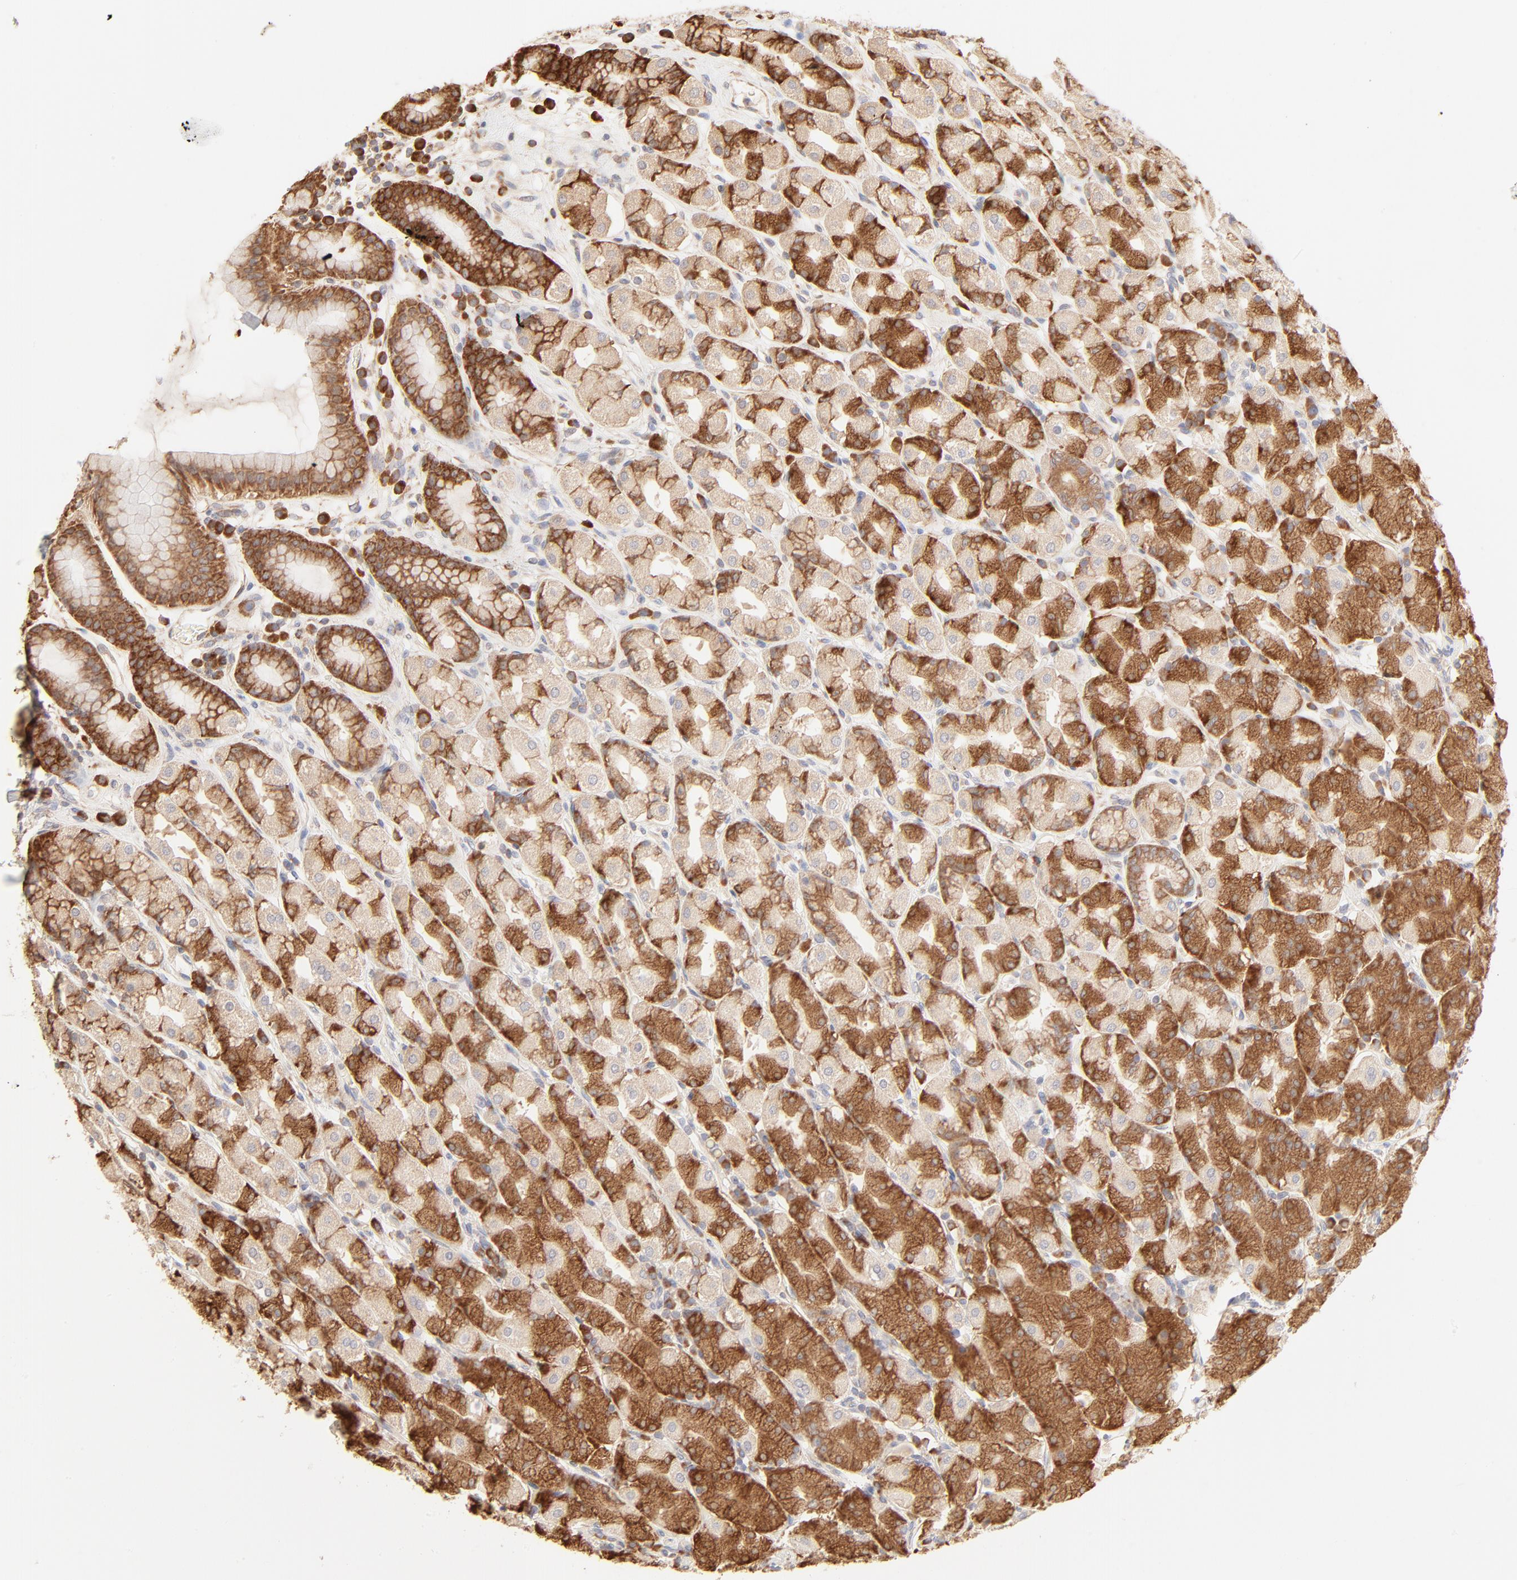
{"staining": {"intensity": "strong", "quantity": ">75%", "location": "cytoplasmic/membranous"}, "tissue": "stomach", "cell_type": "Glandular cells", "image_type": "normal", "snomed": [{"axis": "morphology", "description": "Normal tissue, NOS"}, {"axis": "topography", "description": "Stomach, upper"}], "caption": "This image demonstrates immunohistochemistry (IHC) staining of normal stomach, with high strong cytoplasmic/membranous positivity in approximately >75% of glandular cells.", "gene": "RPS20", "patient": {"sex": "male", "age": 68}}